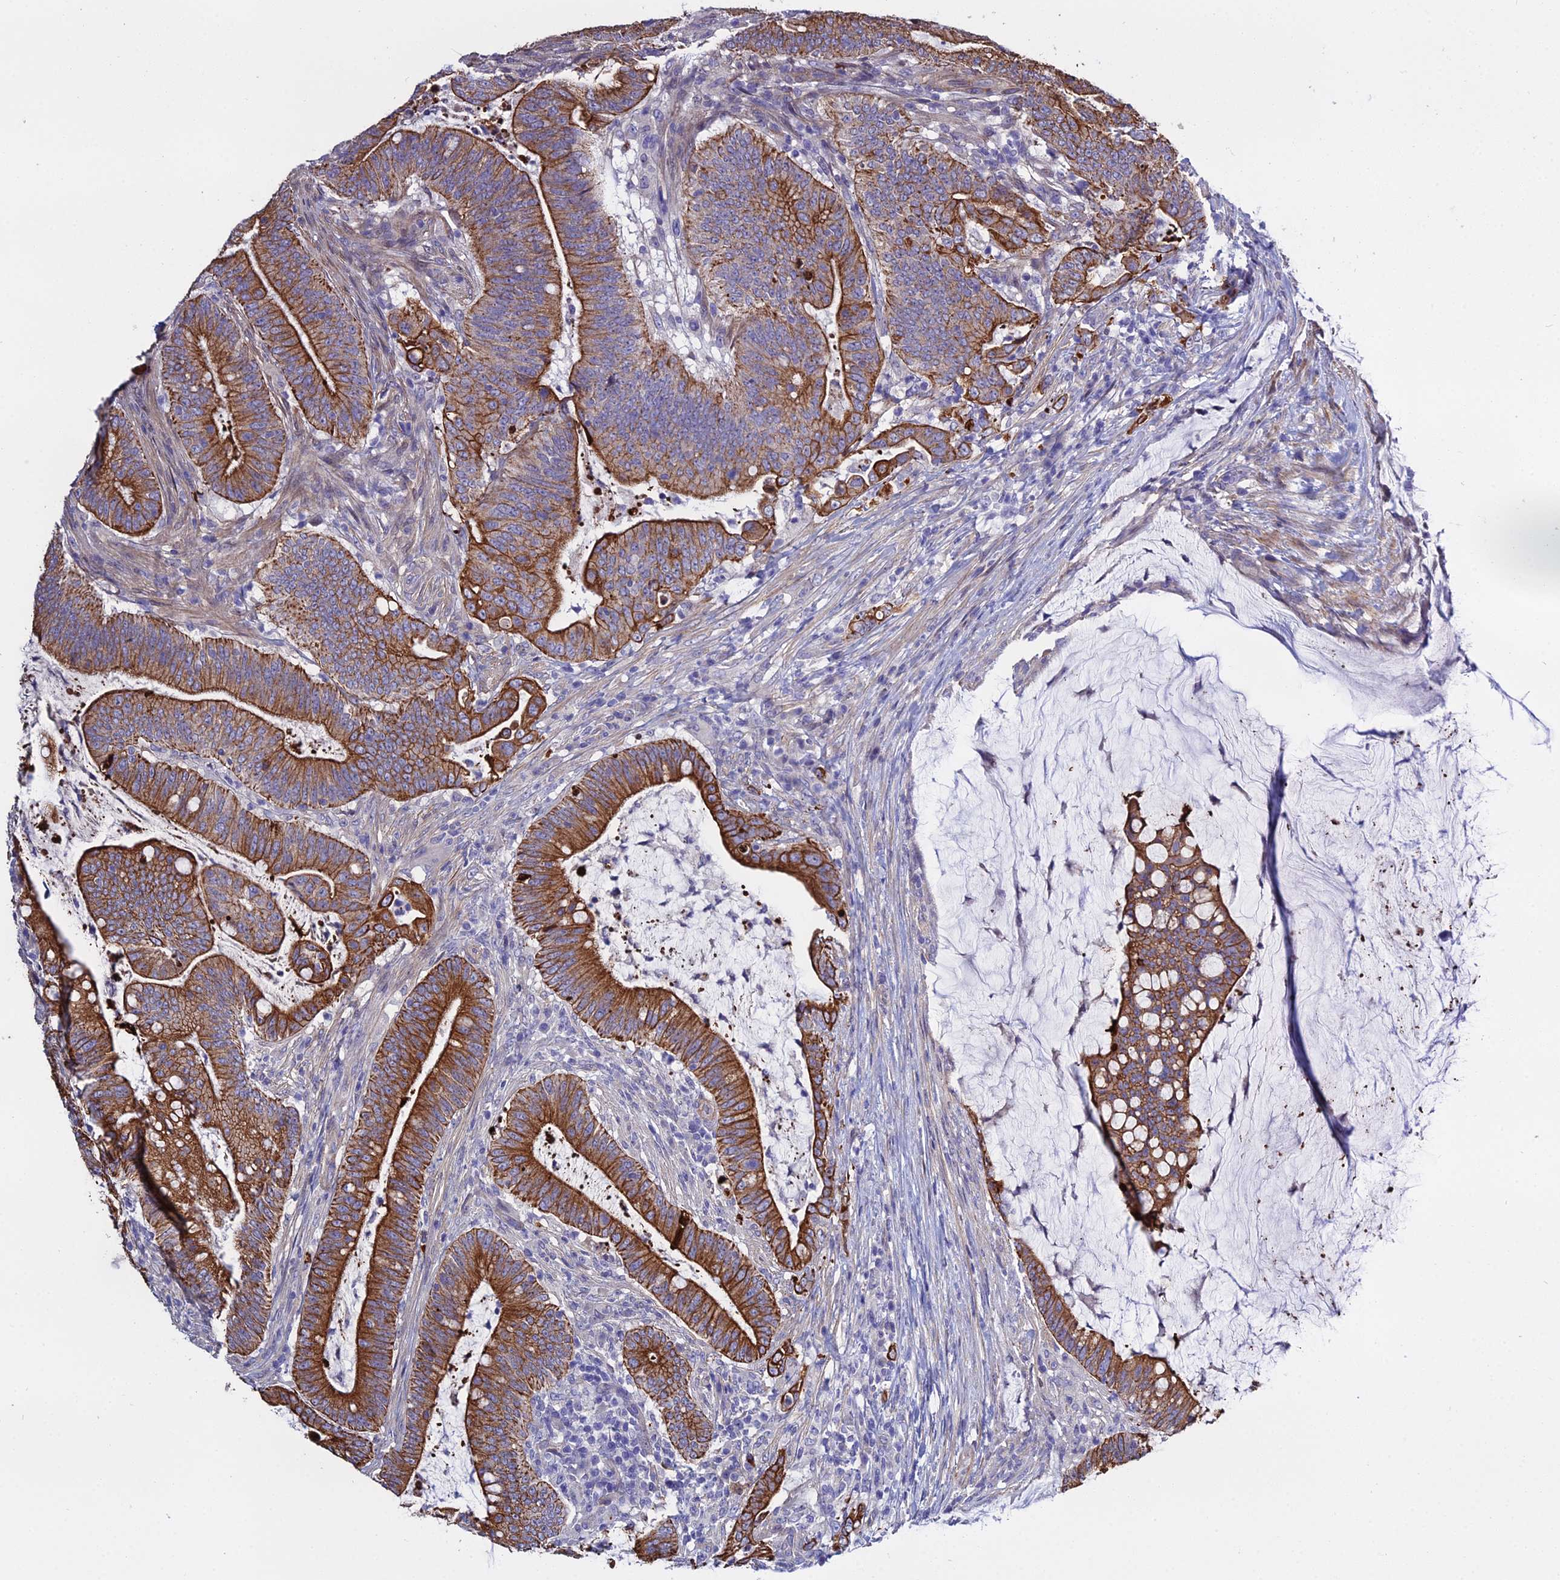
{"staining": {"intensity": "strong", "quantity": ">75%", "location": "cytoplasmic/membranous"}, "tissue": "colorectal cancer", "cell_type": "Tumor cells", "image_type": "cancer", "snomed": [{"axis": "morphology", "description": "Adenocarcinoma, NOS"}, {"axis": "topography", "description": "Colon"}], "caption": "Immunohistochemical staining of human colorectal cancer displays high levels of strong cytoplasmic/membranous expression in about >75% of tumor cells.", "gene": "LZTS2", "patient": {"sex": "female", "age": 66}}